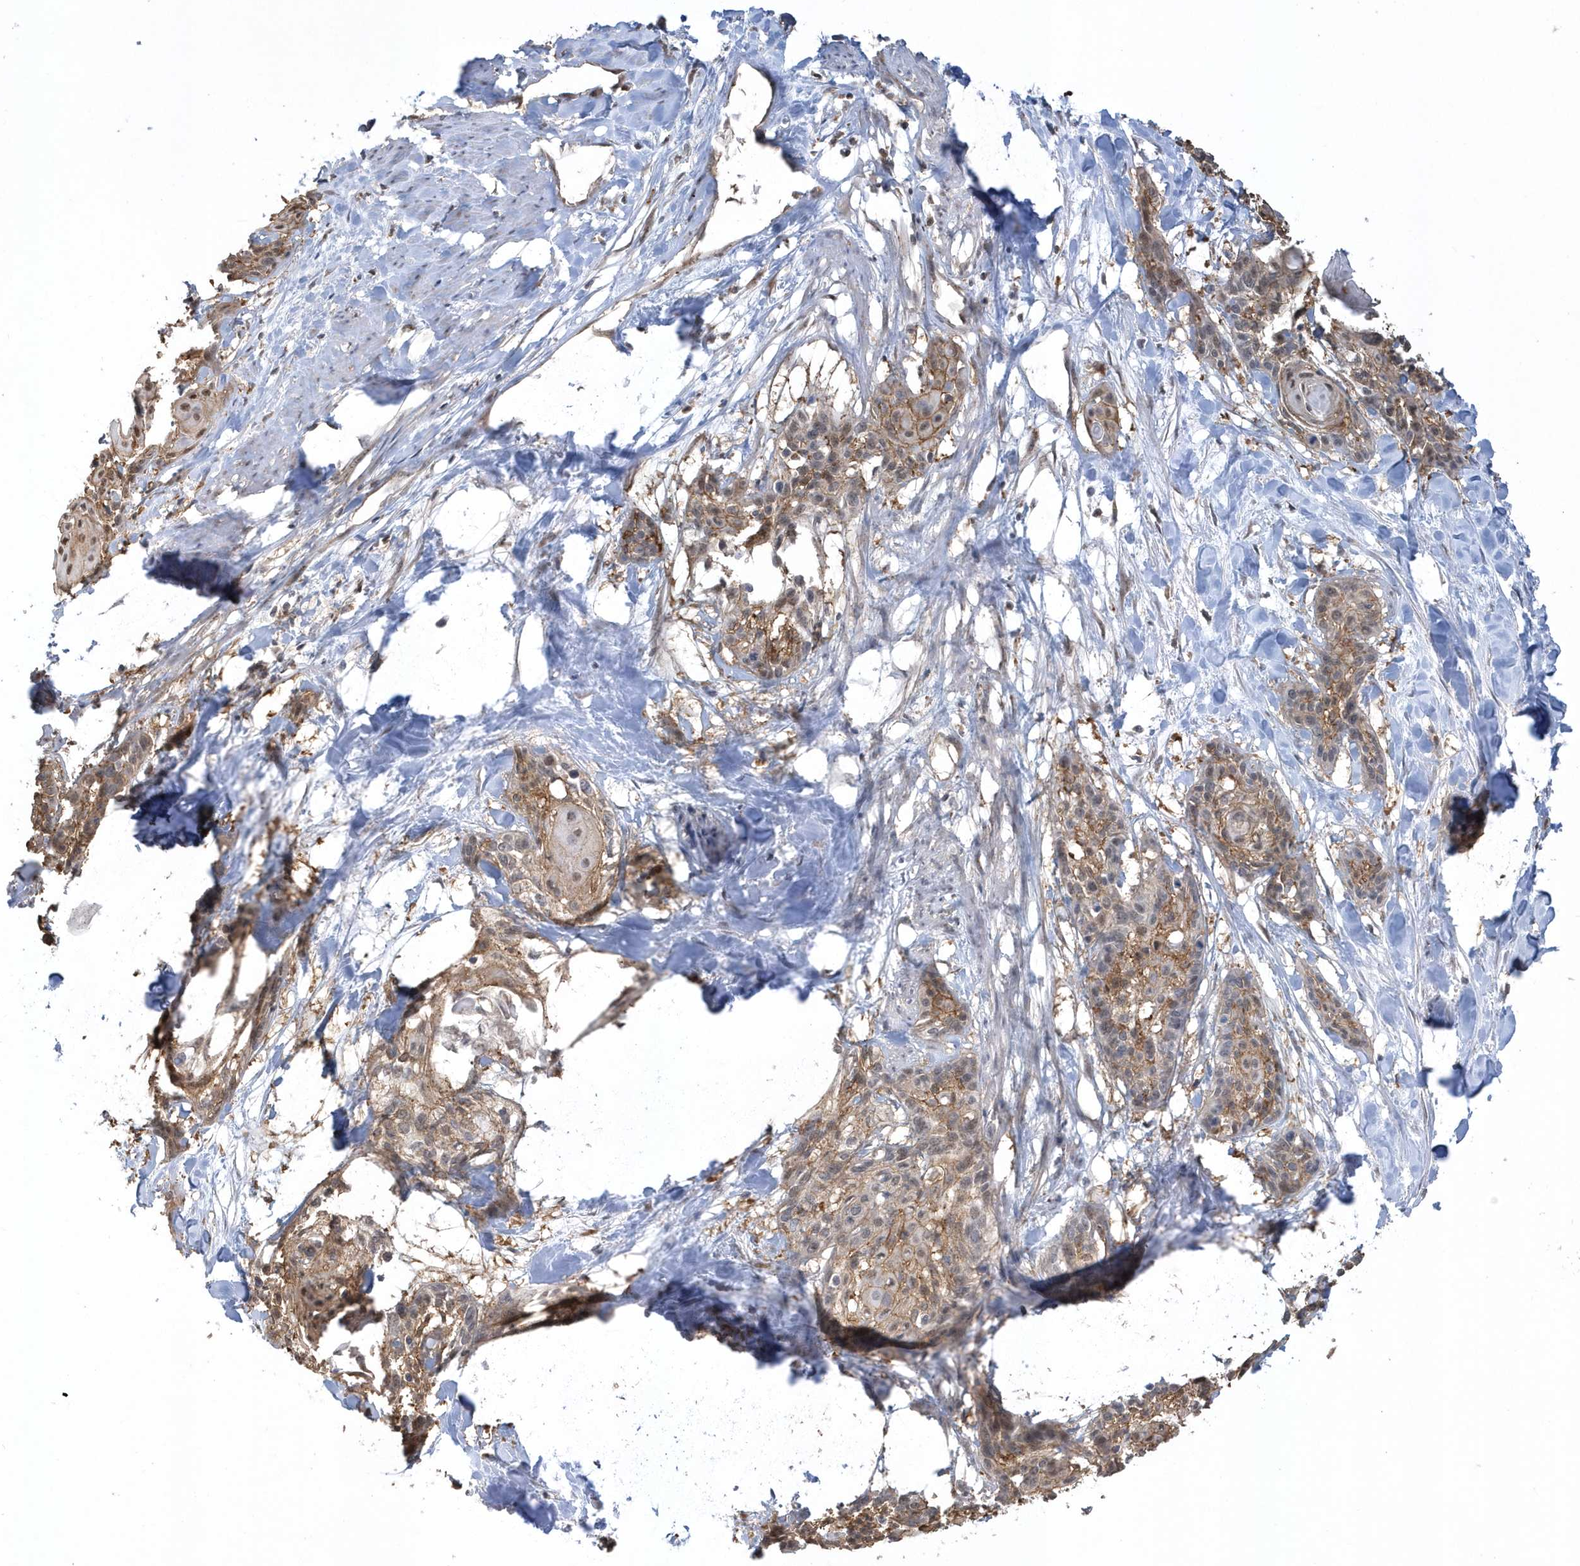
{"staining": {"intensity": "weak", "quantity": ">75%", "location": "cytoplasmic/membranous,nuclear"}, "tissue": "cervical cancer", "cell_type": "Tumor cells", "image_type": "cancer", "snomed": [{"axis": "morphology", "description": "Squamous cell carcinoma, NOS"}, {"axis": "topography", "description": "Cervix"}], "caption": "IHC micrograph of neoplastic tissue: cervical cancer stained using immunohistochemistry (IHC) demonstrates low levels of weak protein expression localized specifically in the cytoplasmic/membranous and nuclear of tumor cells, appearing as a cytoplasmic/membranous and nuclear brown color.", "gene": "CRIP3", "patient": {"sex": "female", "age": 57}}